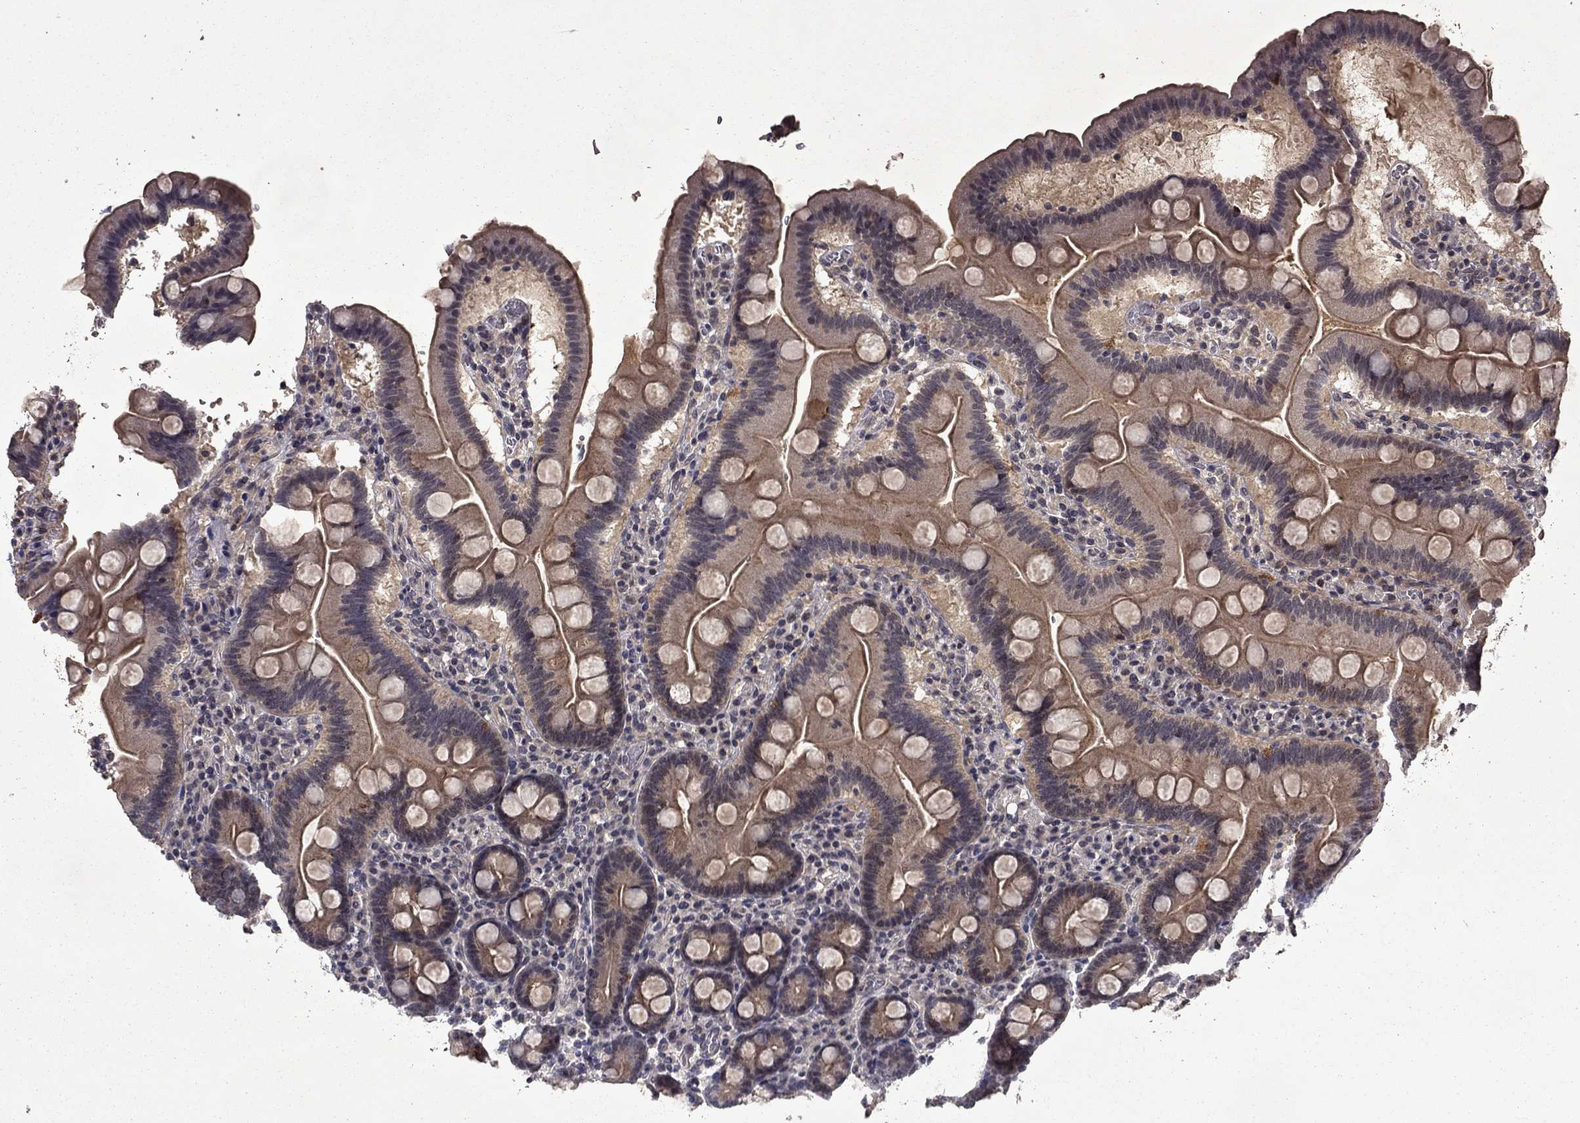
{"staining": {"intensity": "weak", "quantity": "25%-75%", "location": "cytoplasmic/membranous"}, "tissue": "duodenum", "cell_type": "Glandular cells", "image_type": "normal", "snomed": [{"axis": "morphology", "description": "Normal tissue, NOS"}, {"axis": "topography", "description": "Duodenum"}], "caption": "A micrograph of duodenum stained for a protein displays weak cytoplasmic/membranous brown staining in glandular cells.", "gene": "B3GAT1", "patient": {"sex": "male", "age": 59}}